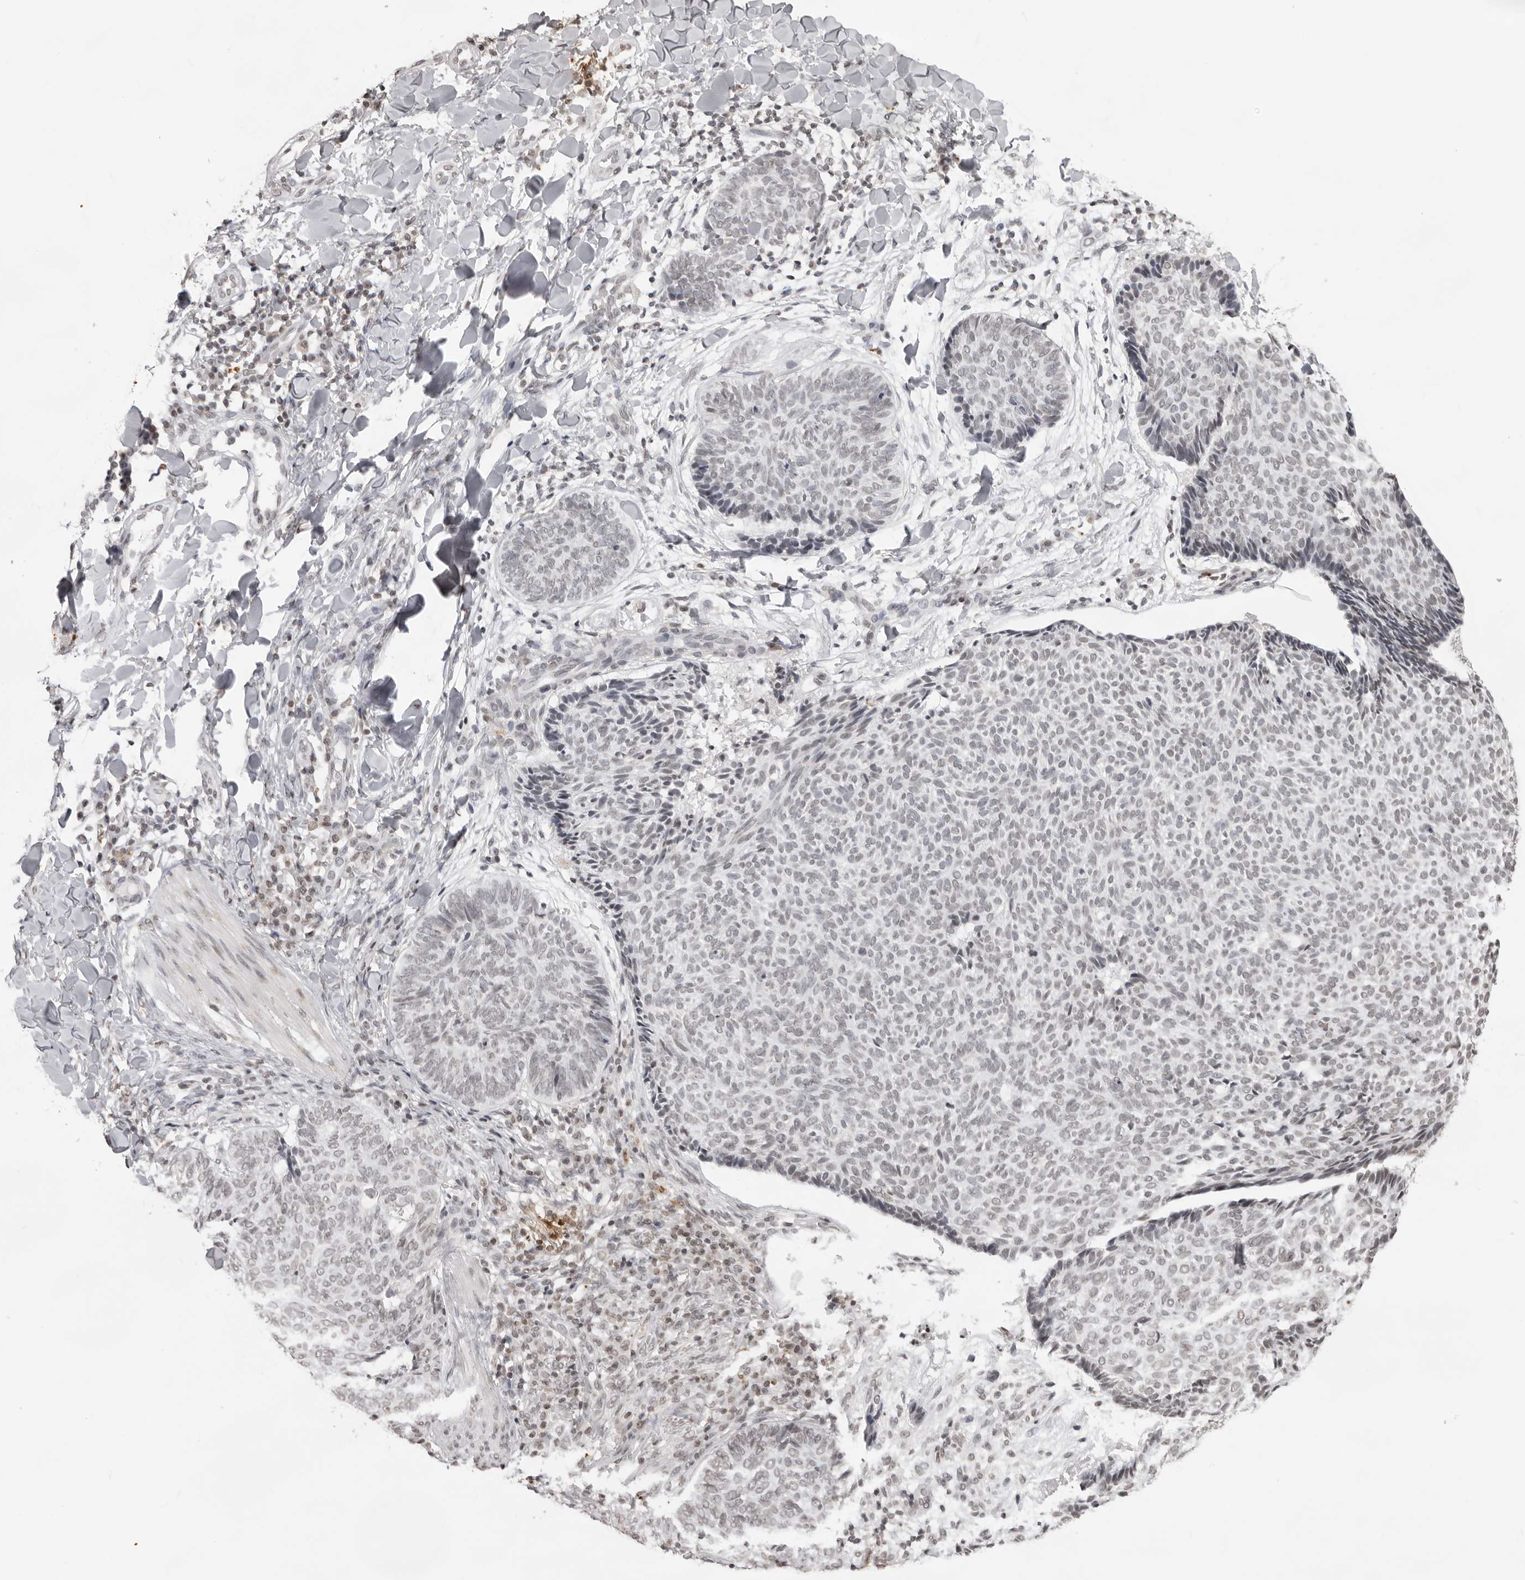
{"staining": {"intensity": "weak", "quantity": "<25%", "location": "nuclear"}, "tissue": "skin cancer", "cell_type": "Tumor cells", "image_type": "cancer", "snomed": [{"axis": "morphology", "description": "Normal tissue, NOS"}, {"axis": "morphology", "description": "Basal cell carcinoma"}, {"axis": "topography", "description": "Skin"}], "caption": "This is a photomicrograph of IHC staining of skin basal cell carcinoma, which shows no staining in tumor cells.", "gene": "NTM", "patient": {"sex": "male", "age": 50}}